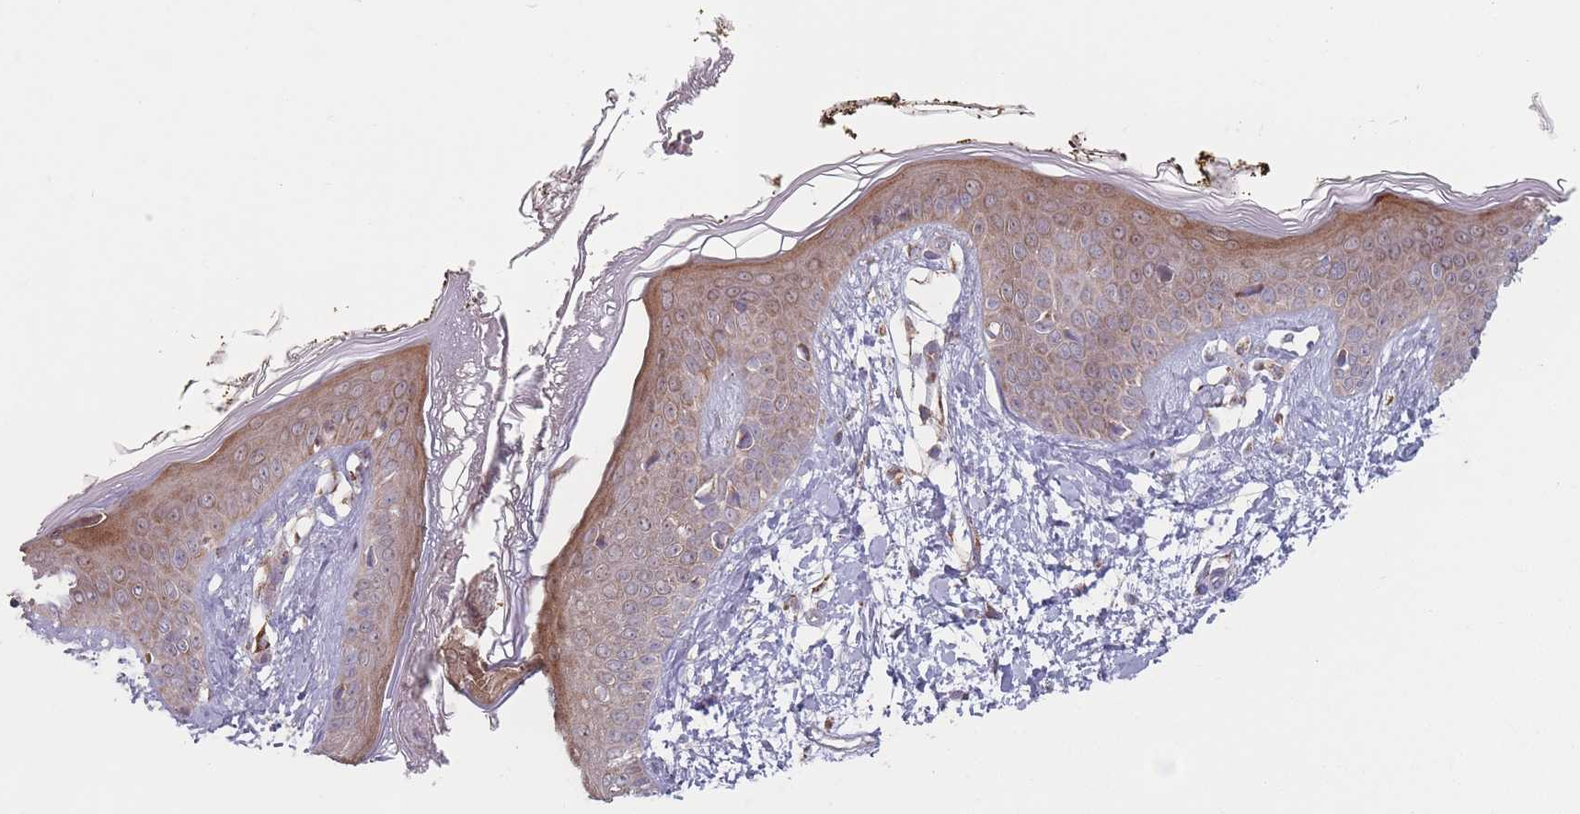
{"staining": {"intensity": "moderate", "quantity": ">75%", "location": "cytoplasmic/membranous"}, "tissue": "skin", "cell_type": "Fibroblasts", "image_type": "normal", "snomed": [{"axis": "morphology", "description": "Normal tissue, NOS"}, {"axis": "topography", "description": "Skin"}], "caption": "A medium amount of moderate cytoplasmic/membranous expression is identified in about >75% of fibroblasts in normal skin.", "gene": "OR10Q1", "patient": {"sex": "female", "age": 34}}